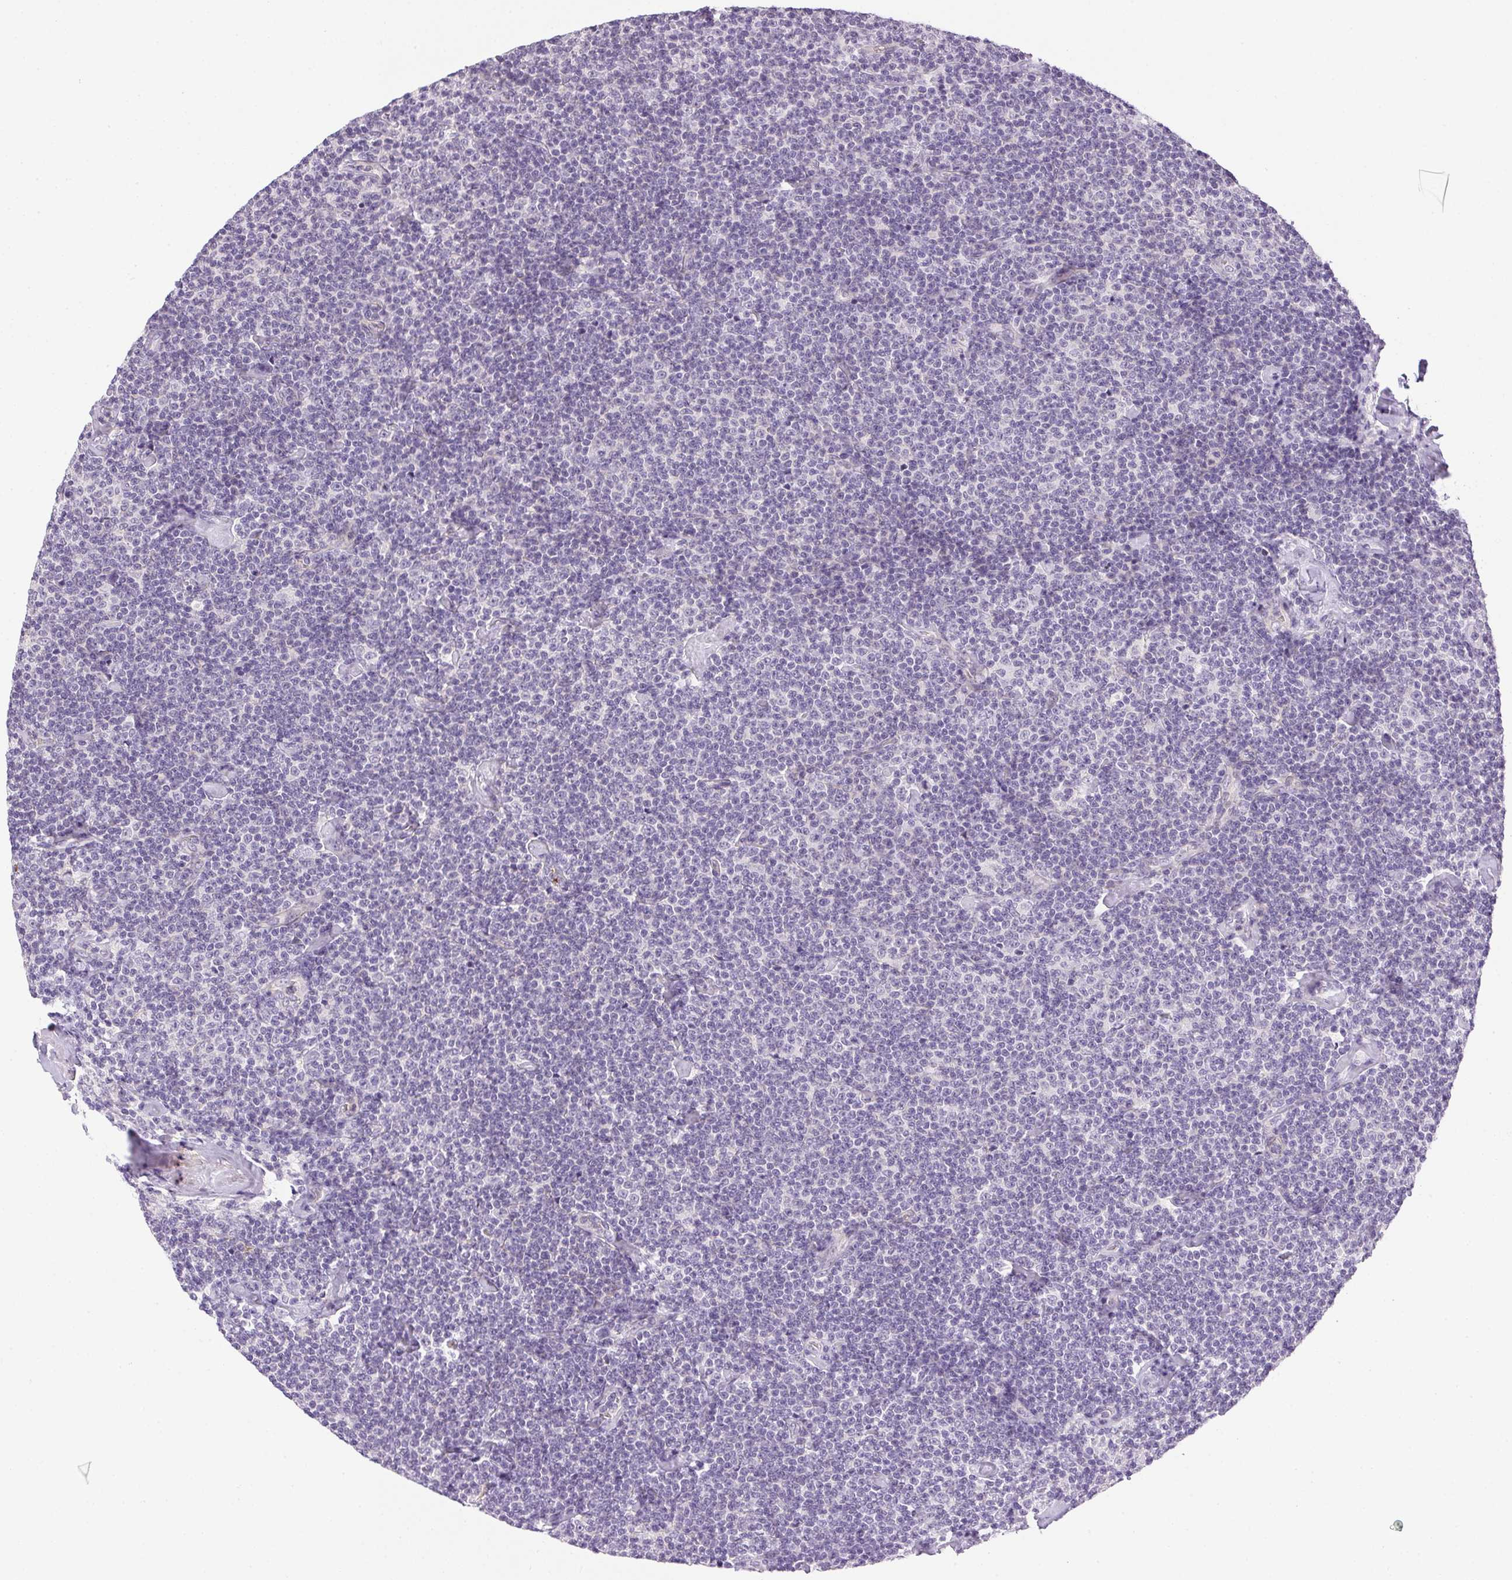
{"staining": {"intensity": "negative", "quantity": "none", "location": "none"}, "tissue": "lymphoma", "cell_type": "Tumor cells", "image_type": "cancer", "snomed": [{"axis": "morphology", "description": "Malignant lymphoma, non-Hodgkin's type, Low grade"}, {"axis": "topography", "description": "Lymph node"}], "caption": "A micrograph of human lymphoma is negative for staining in tumor cells.", "gene": "PRL", "patient": {"sex": "male", "age": 81}}